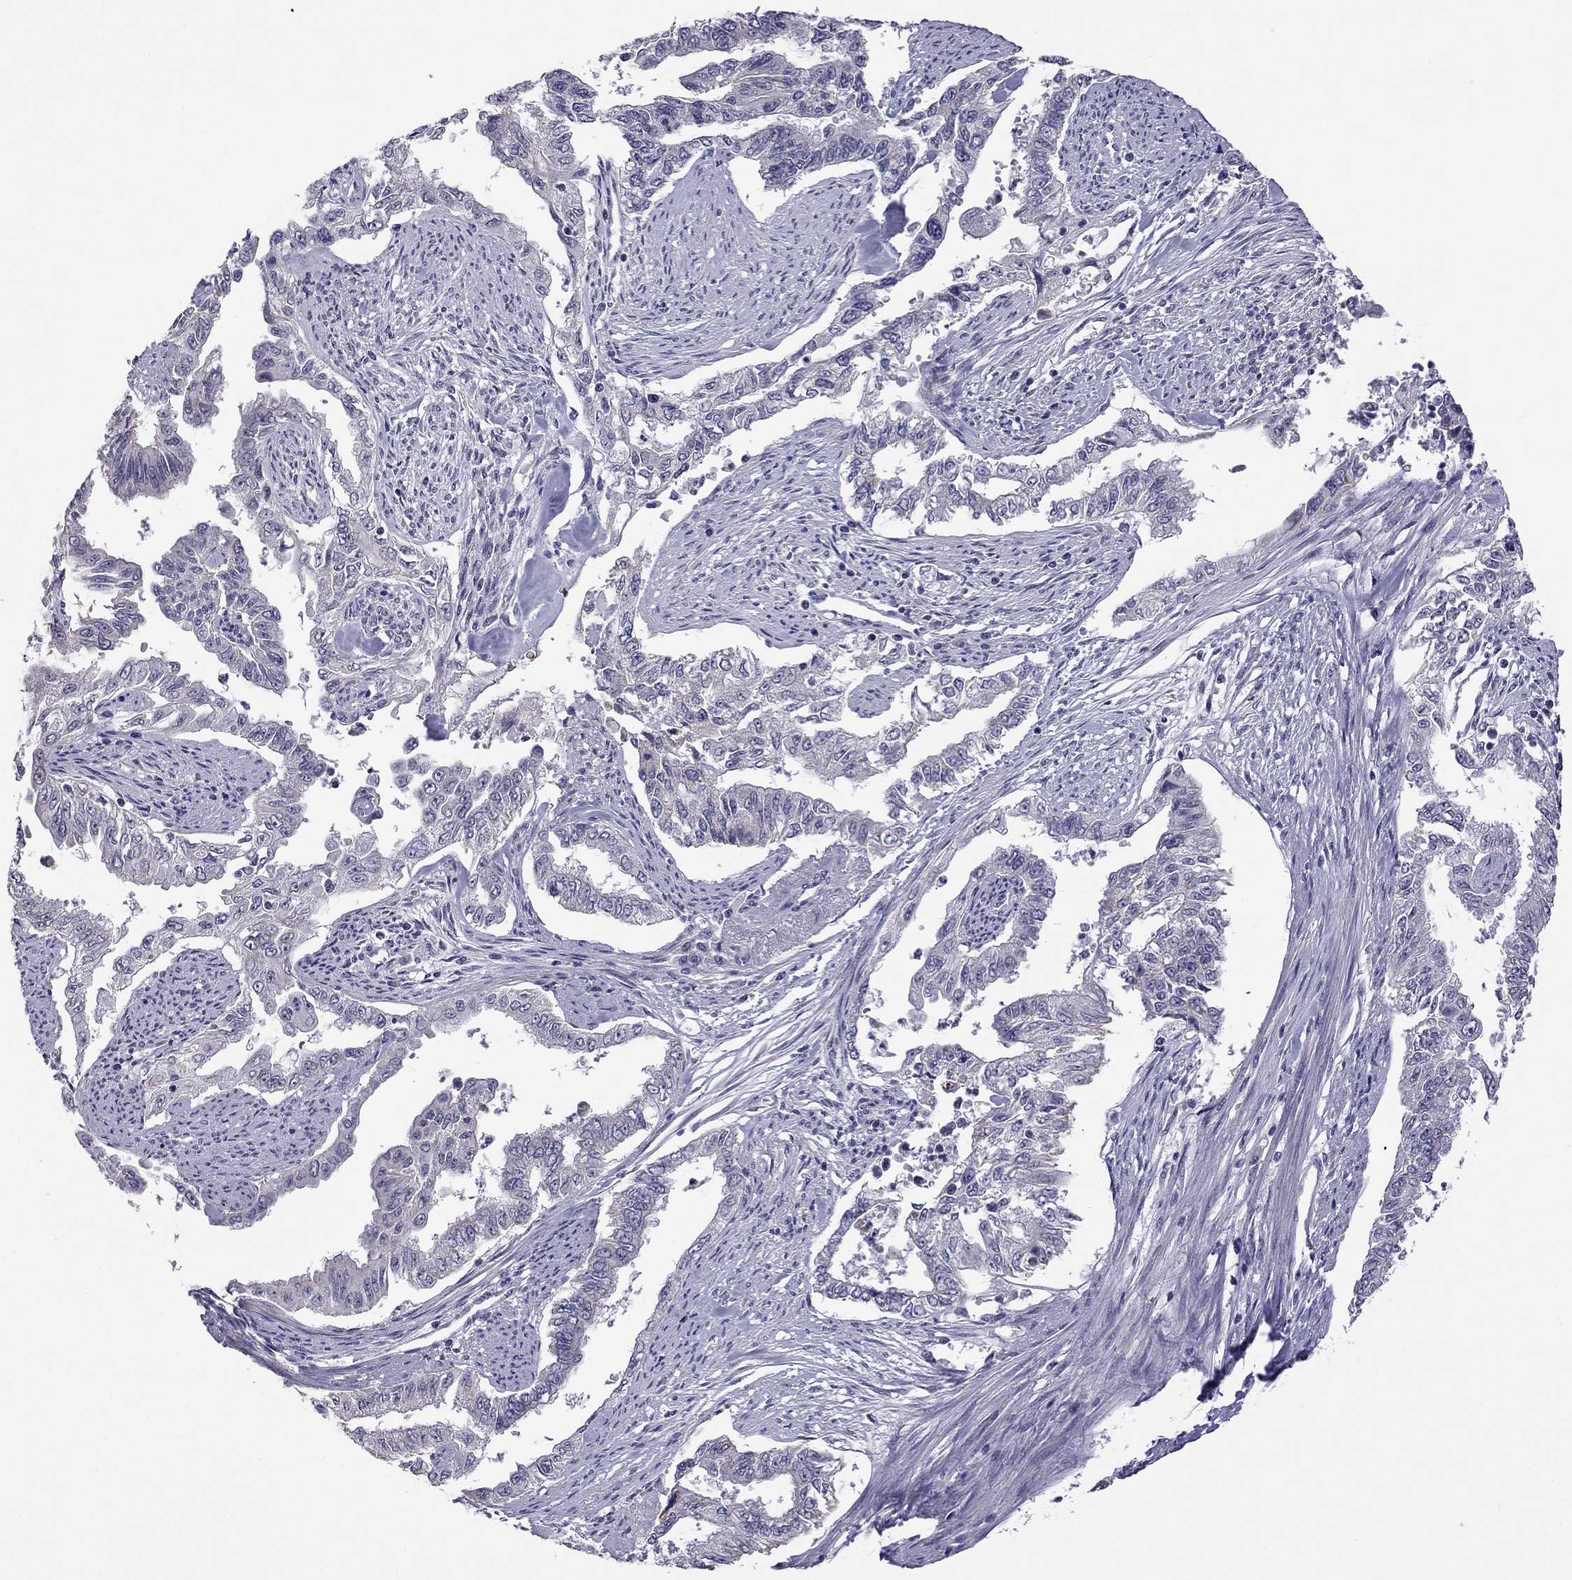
{"staining": {"intensity": "negative", "quantity": "none", "location": "none"}, "tissue": "endometrial cancer", "cell_type": "Tumor cells", "image_type": "cancer", "snomed": [{"axis": "morphology", "description": "Adenocarcinoma, NOS"}, {"axis": "topography", "description": "Uterus"}], "caption": "Human endometrial cancer stained for a protein using immunohistochemistry (IHC) demonstrates no staining in tumor cells.", "gene": "C5orf49", "patient": {"sex": "female", "age": 59}}